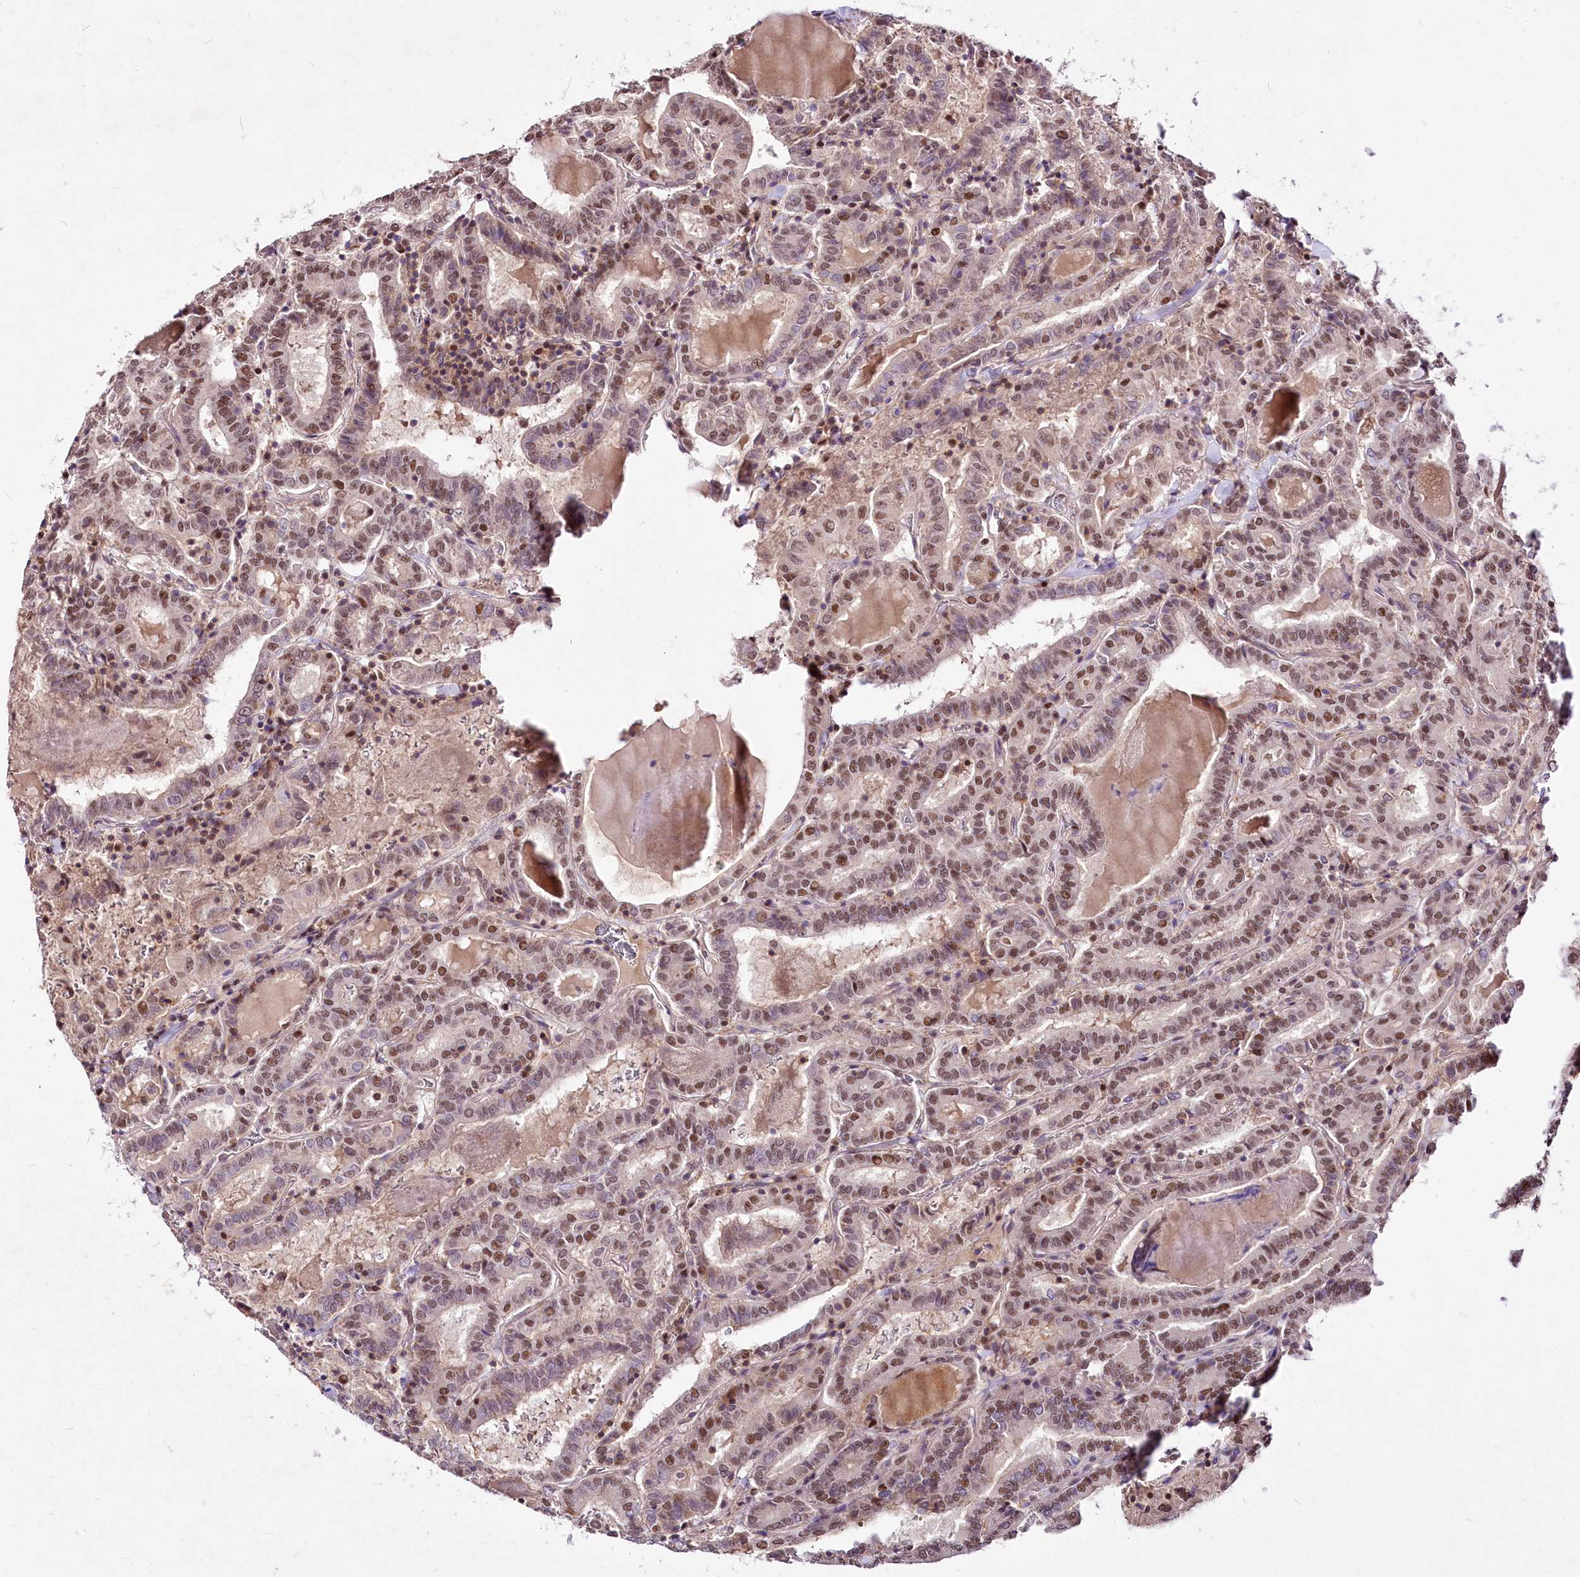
{"staining": {"intensity": "moderate", "quantity": ">75%", "location": "nuclear"}, "tissue": "thyroid cancer", "cell_type": "Tumor cells", "image_type": "cancer", "snomed": [{"axis": "morphology", "description": "Papillary adenocarcinoma, NOS"}, {"axis": "topography", "description": "Thyroid gland"}], "caption": "DAB (3,3'-diaminobenzidine) immunohistochemical staining of human thyroid cancer (papillary adenocarcinoma) reveals moderate nuclear protein staining in approximately >75% of tumor cells.", "gene": "POLA2", "patient": {"sex": "female", "age": 72}}